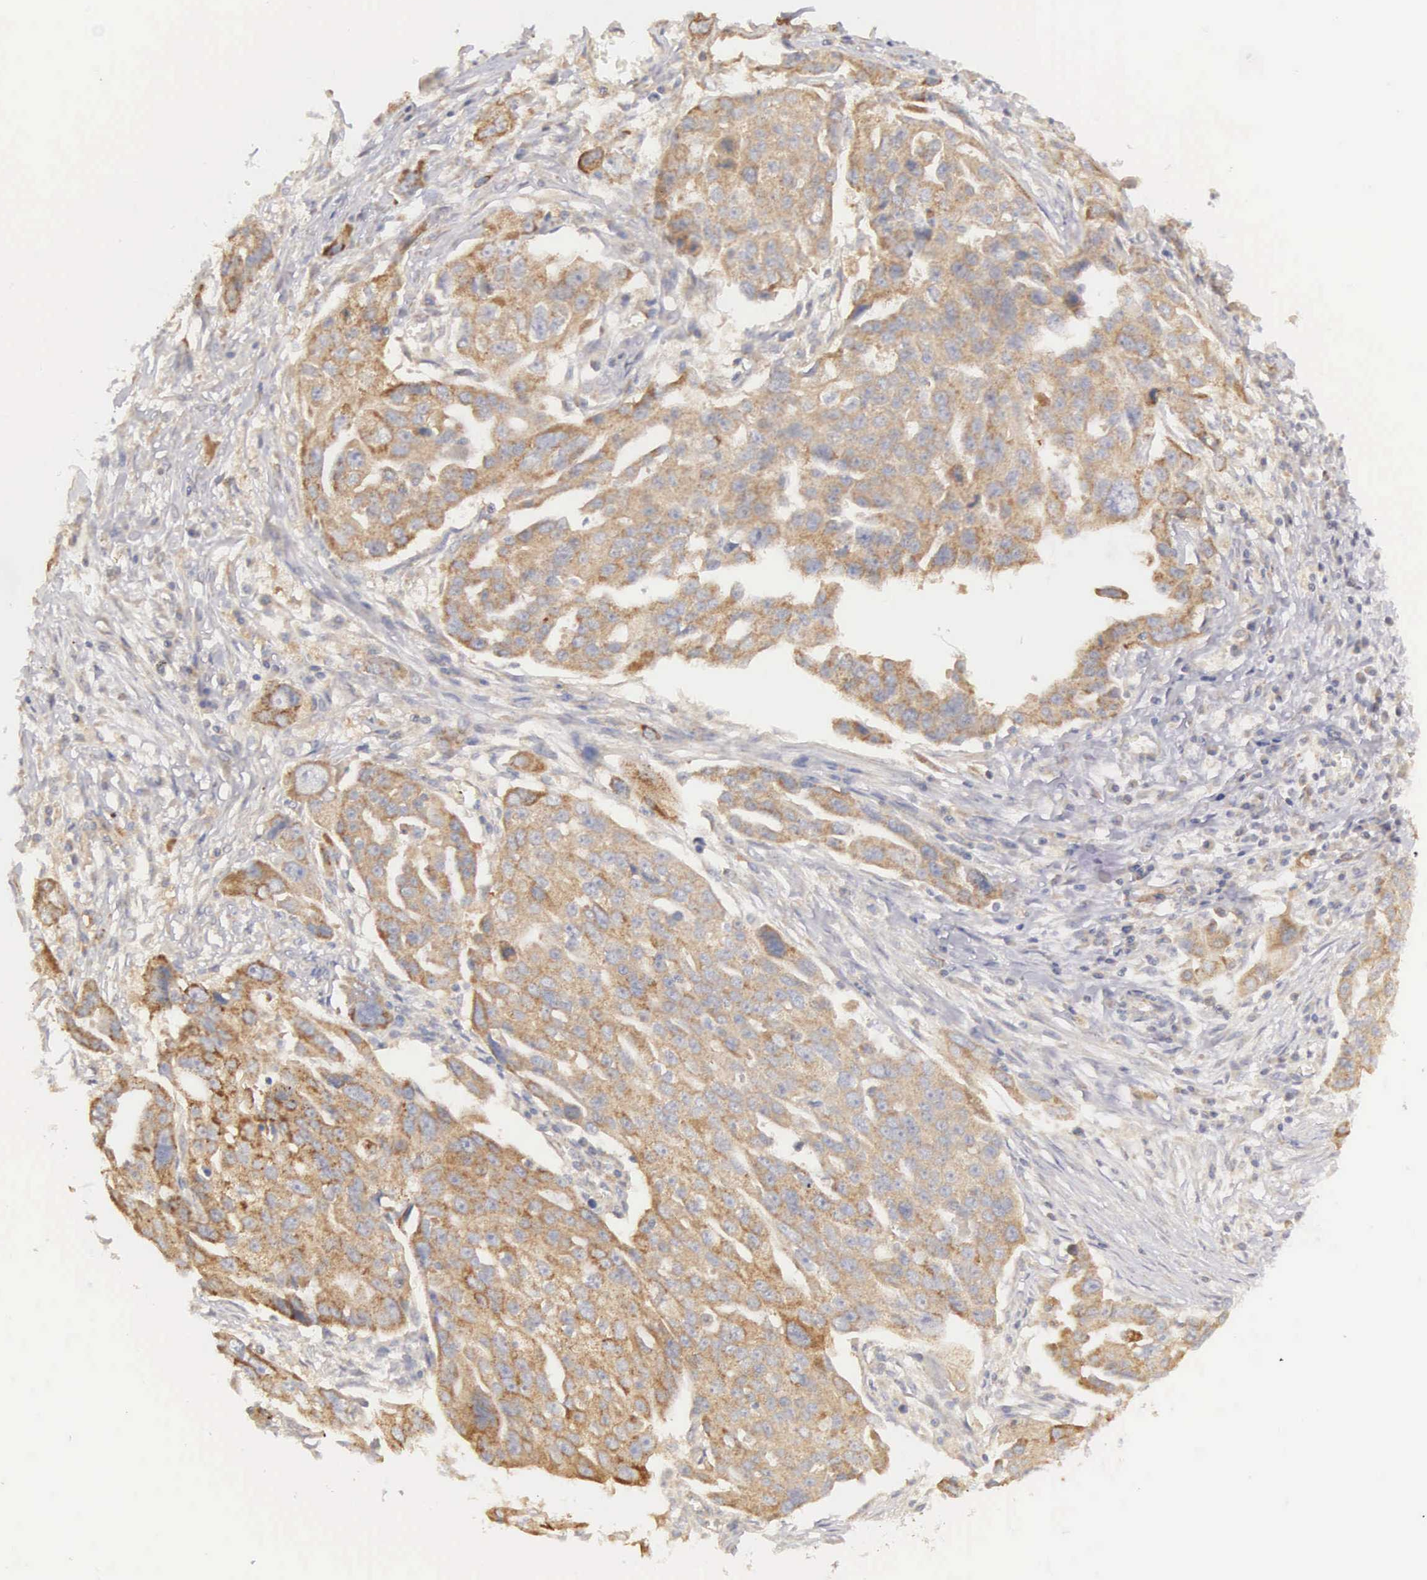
{"staining": {"intensity": "moderate", "quantity": ">75%", "location": "cytoplasmic/membranous"}, "tissue": "ovarian cancer", "cell_type": "Tumor cells", "image_type": "cancer", "snomed": [{"axis": "morphology", "description": "Carcinoma, endometroid"}, {"axis": "topography", "description": "Ovary"}], "caption": "Tumor cells show medium levels of moderate cytoplasmic/membranous positivity in about >75% of cells in human ovarian cancer (endometroid carcinoma).", "gene": "TXLNG", "patient": {"sex": "female", "age": 75}}